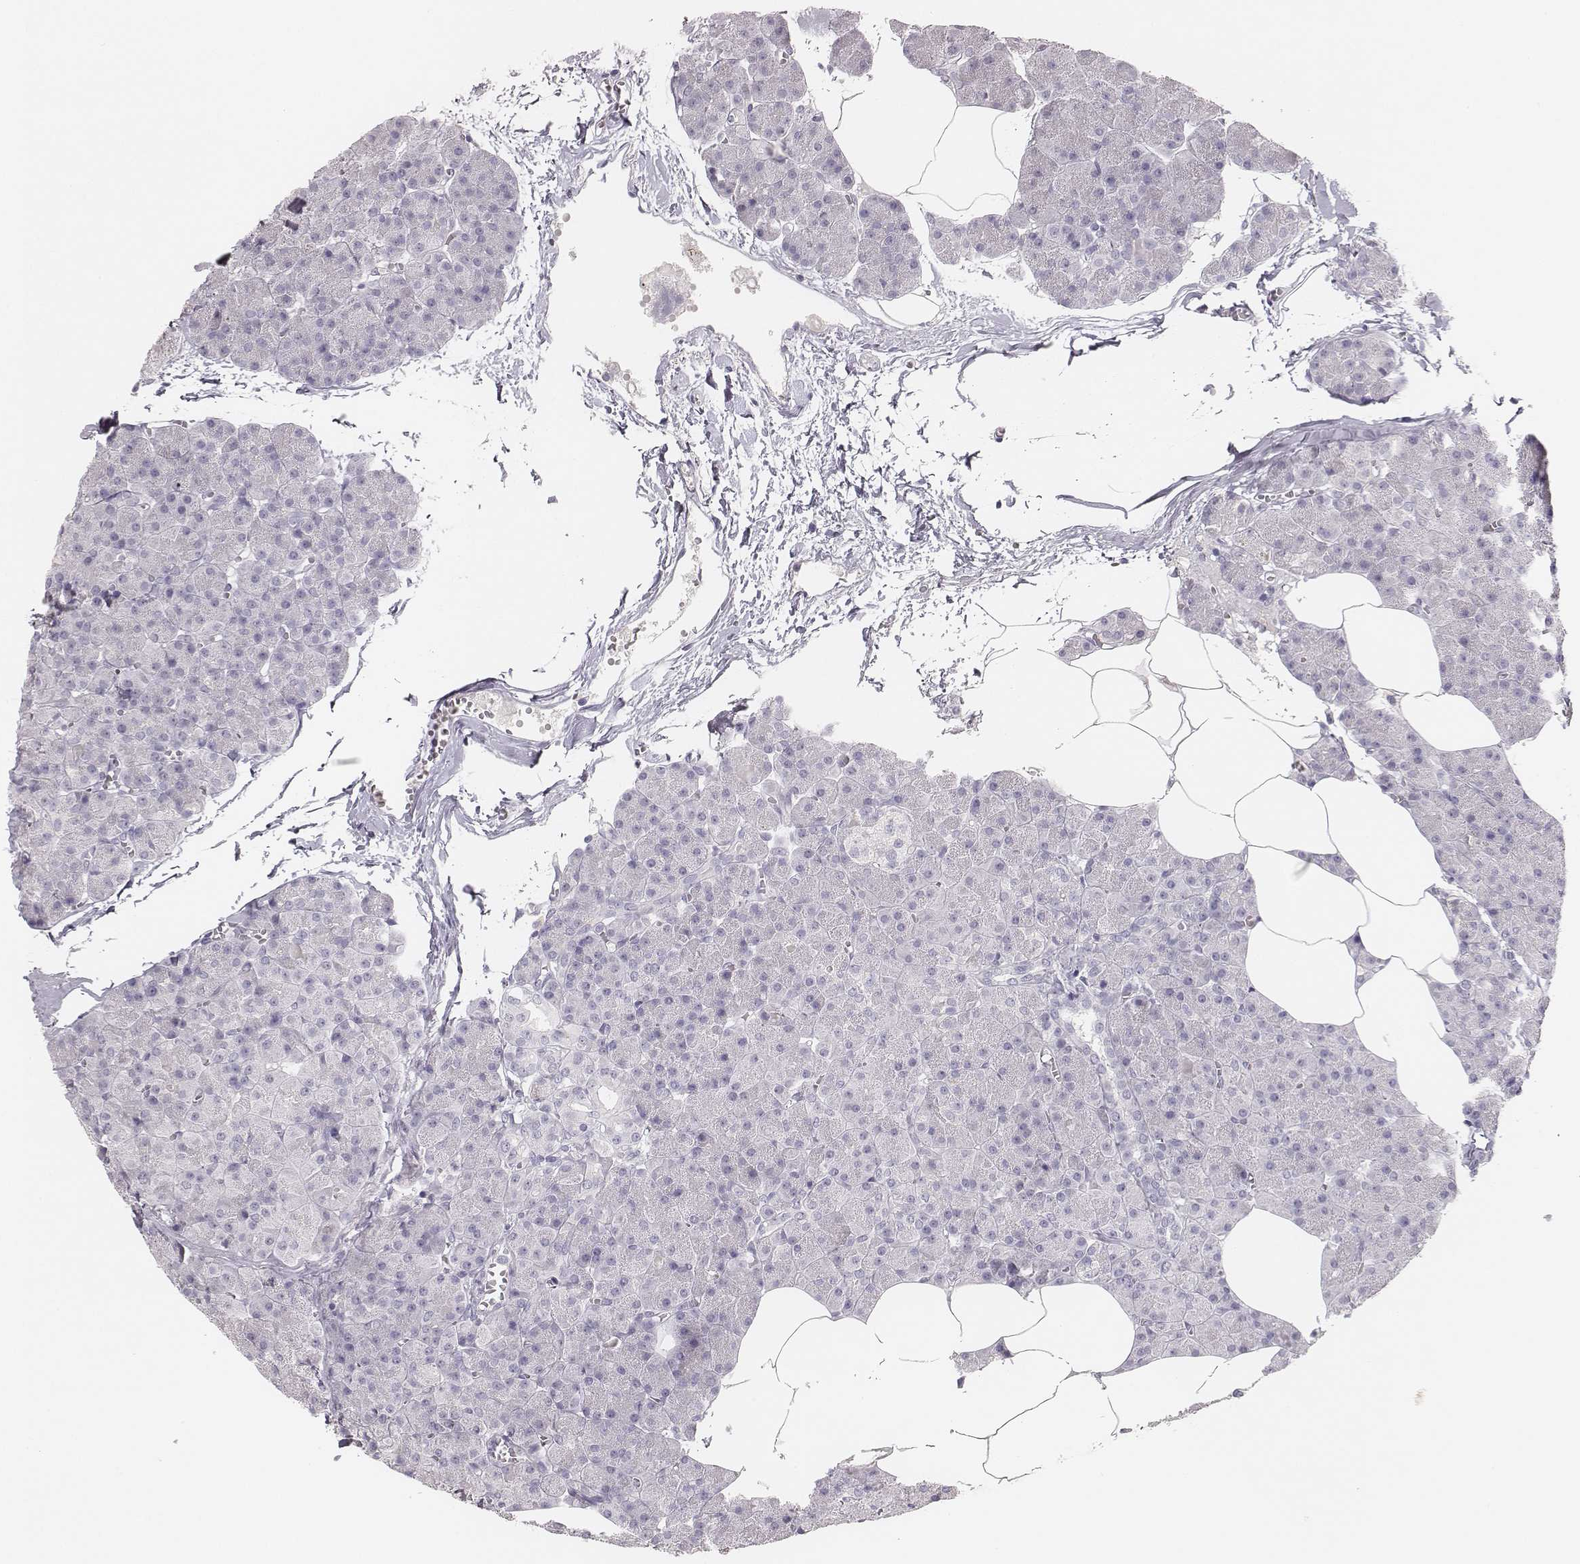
{"staining": {"intensity": "negative", "quantity": "none", "location": "none"}, "tissue": "pancreas", "cell_type": "Exocrine glandular cells", "image_type": "normal", "snomed": [{"axis": "morphology", "description": "Normal tissue, NOS"}, {"axis": "topography", "description": "Pancreas"}], "caption": "There is no significant positivity in exocrine glandular cells of pancreas. (Brightfield microscopy of DAB immunohistochemistry at high magnification).", "gene": "MYH6", "patient": {"sex": "female", "age": 45}}